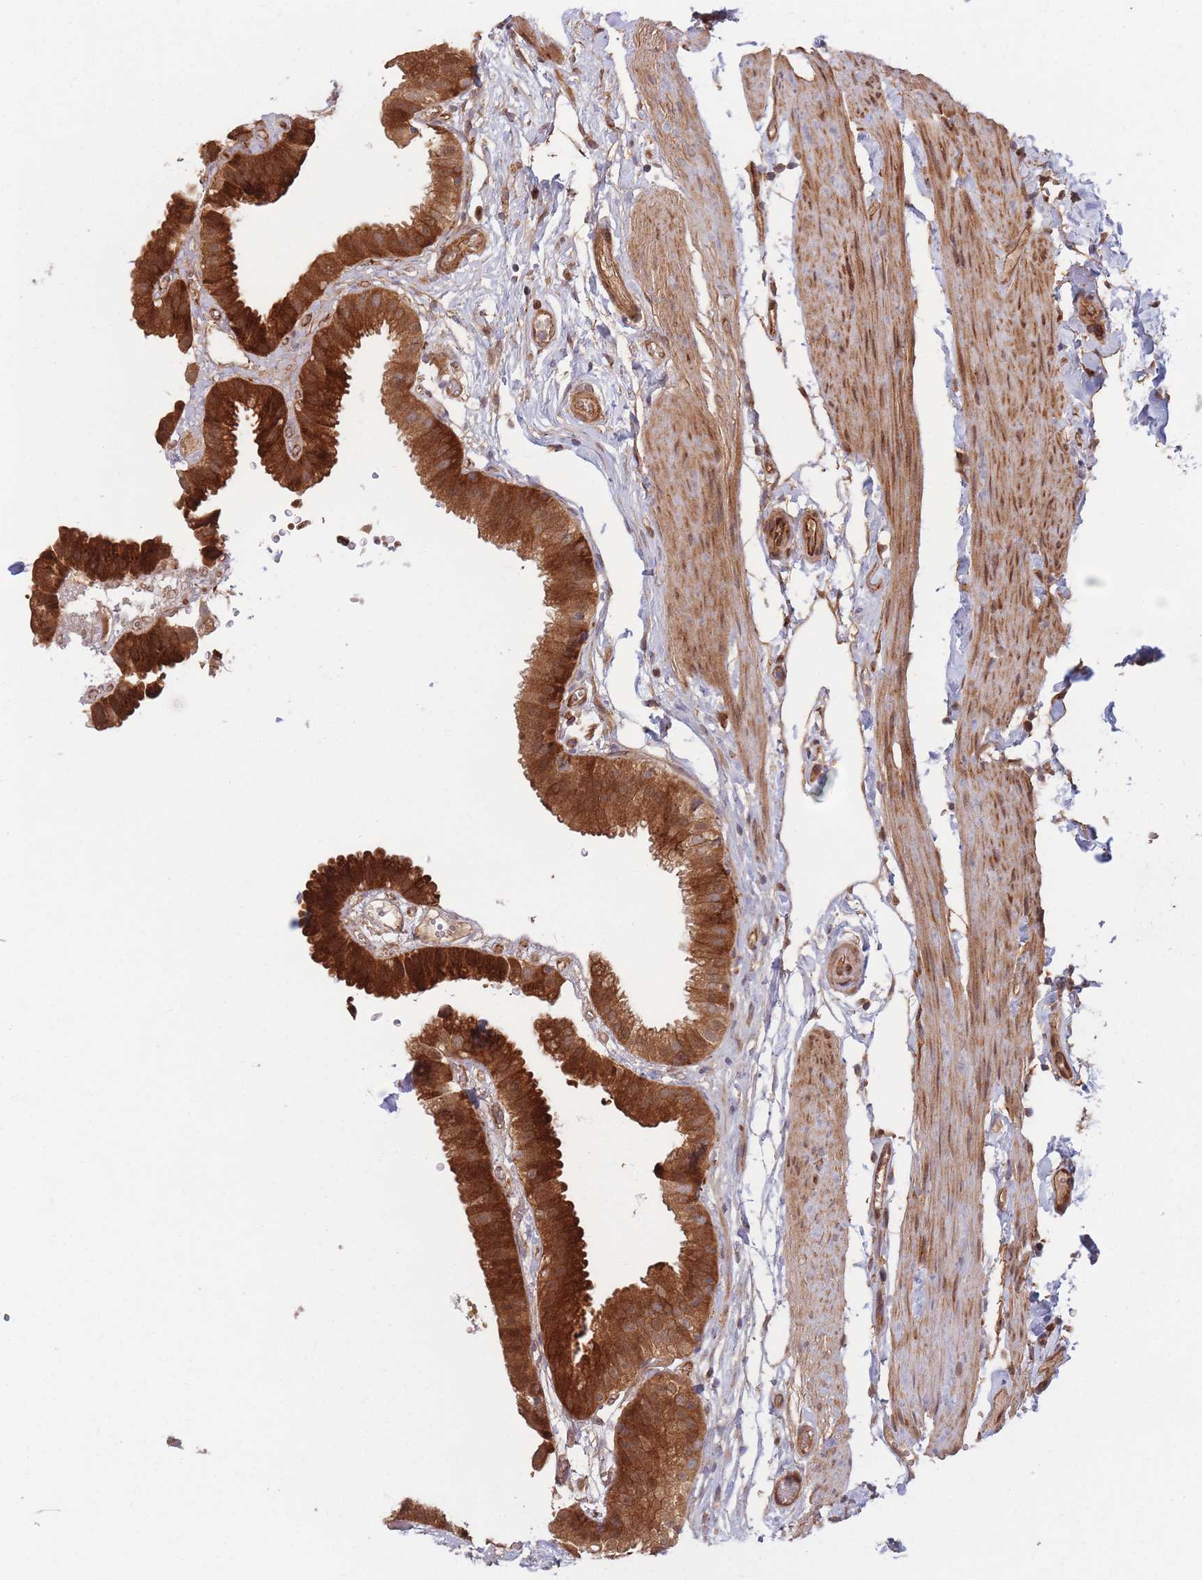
{"staining": {"intensity": "strong", "quantity": ">75%", "location": "cytoplasmic/membranous"}, "tissue": "gallbladder", "cell_type": "Glandular cells", "image_type": "normal", "snomed": [{"axis": "morphology", "description": "Normal tissue, NOS"}, {"axis": "topography", "description": "Gallbladder"}], "caption": "The photomicrograph shows staining of unremarkable gallbladder, revealing strong cytoplasmic/membranous protein staining (brown color) within glandular cells.", "gene": "PODXL2", "patient": {"sex": "female", "age": 61}}